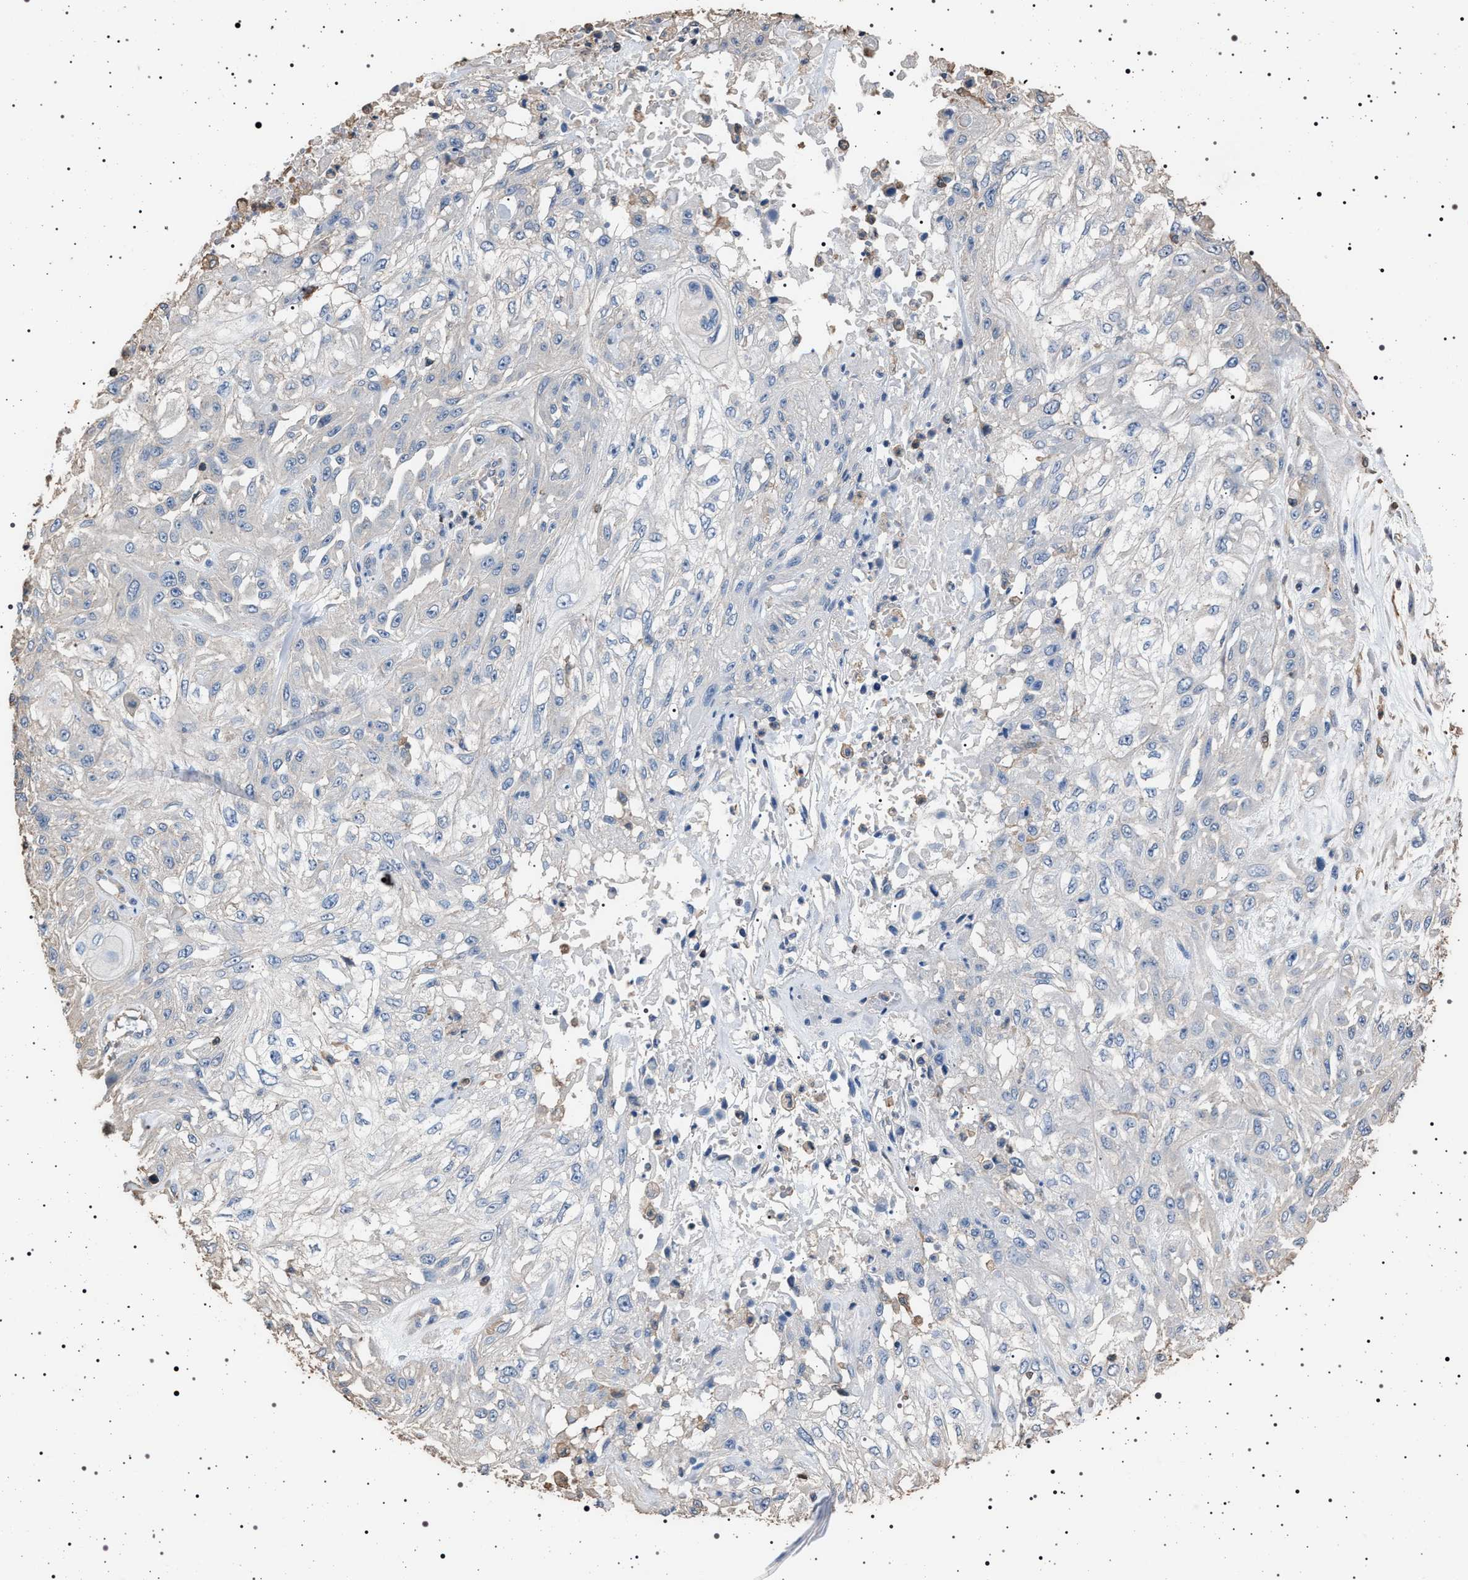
{"staining": {"intensity": "negative", "quantity": "none", "location": "none"}, "tissue": "skin cancer", "cell_type": "Tumor cells", "image_type": "cancer", "snomed": [{"axis": "morphology", "description": "Squamous cell carcinoma, NOS"}, {"axis": "morphology", "description": "Squamous cell carcinoma, metastatic, NOS"}, {"axis": "topography", "description": "Skin"}, {"axis": "topography", "description": "Lymph node"}], "caption": "This is a histopathology image of immunohistochemistry (IHC) staining of skin squamous cell carcinoma, which shows no staining in tumor cells. Nuclei are stained in blue.", "gene": "SMAP2", "patient": {"sex": "male", "age": 75}}